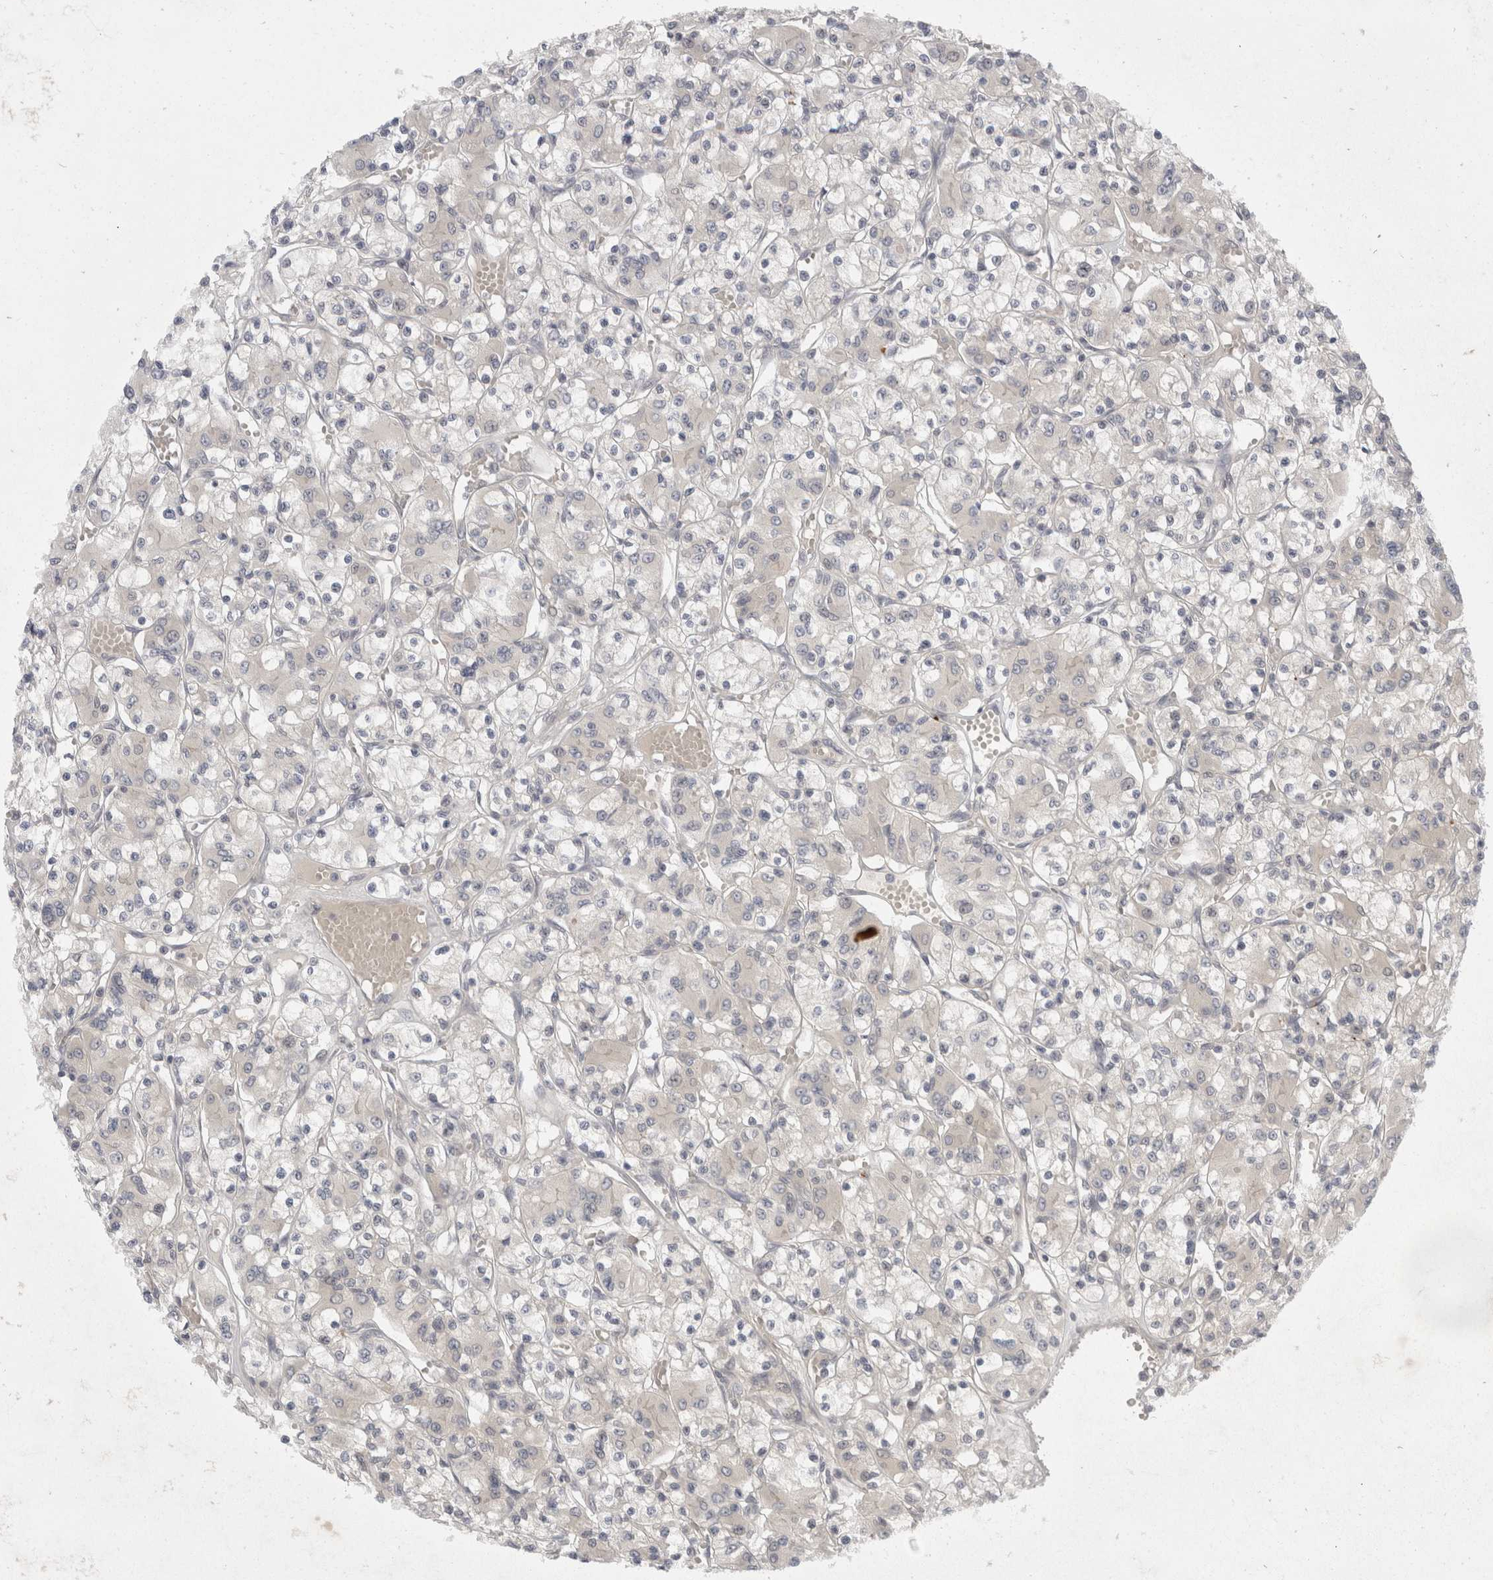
{"staining": {"intensity": "negative", "quantity": "none", "location": "none"}, "tissue": "renal cancer", "cell_type": "Tumor cells", "image_type": "cancer", "snomed": [{"axis": "morphology", "description": "Adenocarcinoma, NOS"}, {"axis": "topography", "description": "Kidney"}], "caption": "Protein analysis of adenocarcinoma (renal) displays no significant positivity in tumor cells.", "gene": "TOM1L2", "patient": {"sex": "female", "age": 59}}